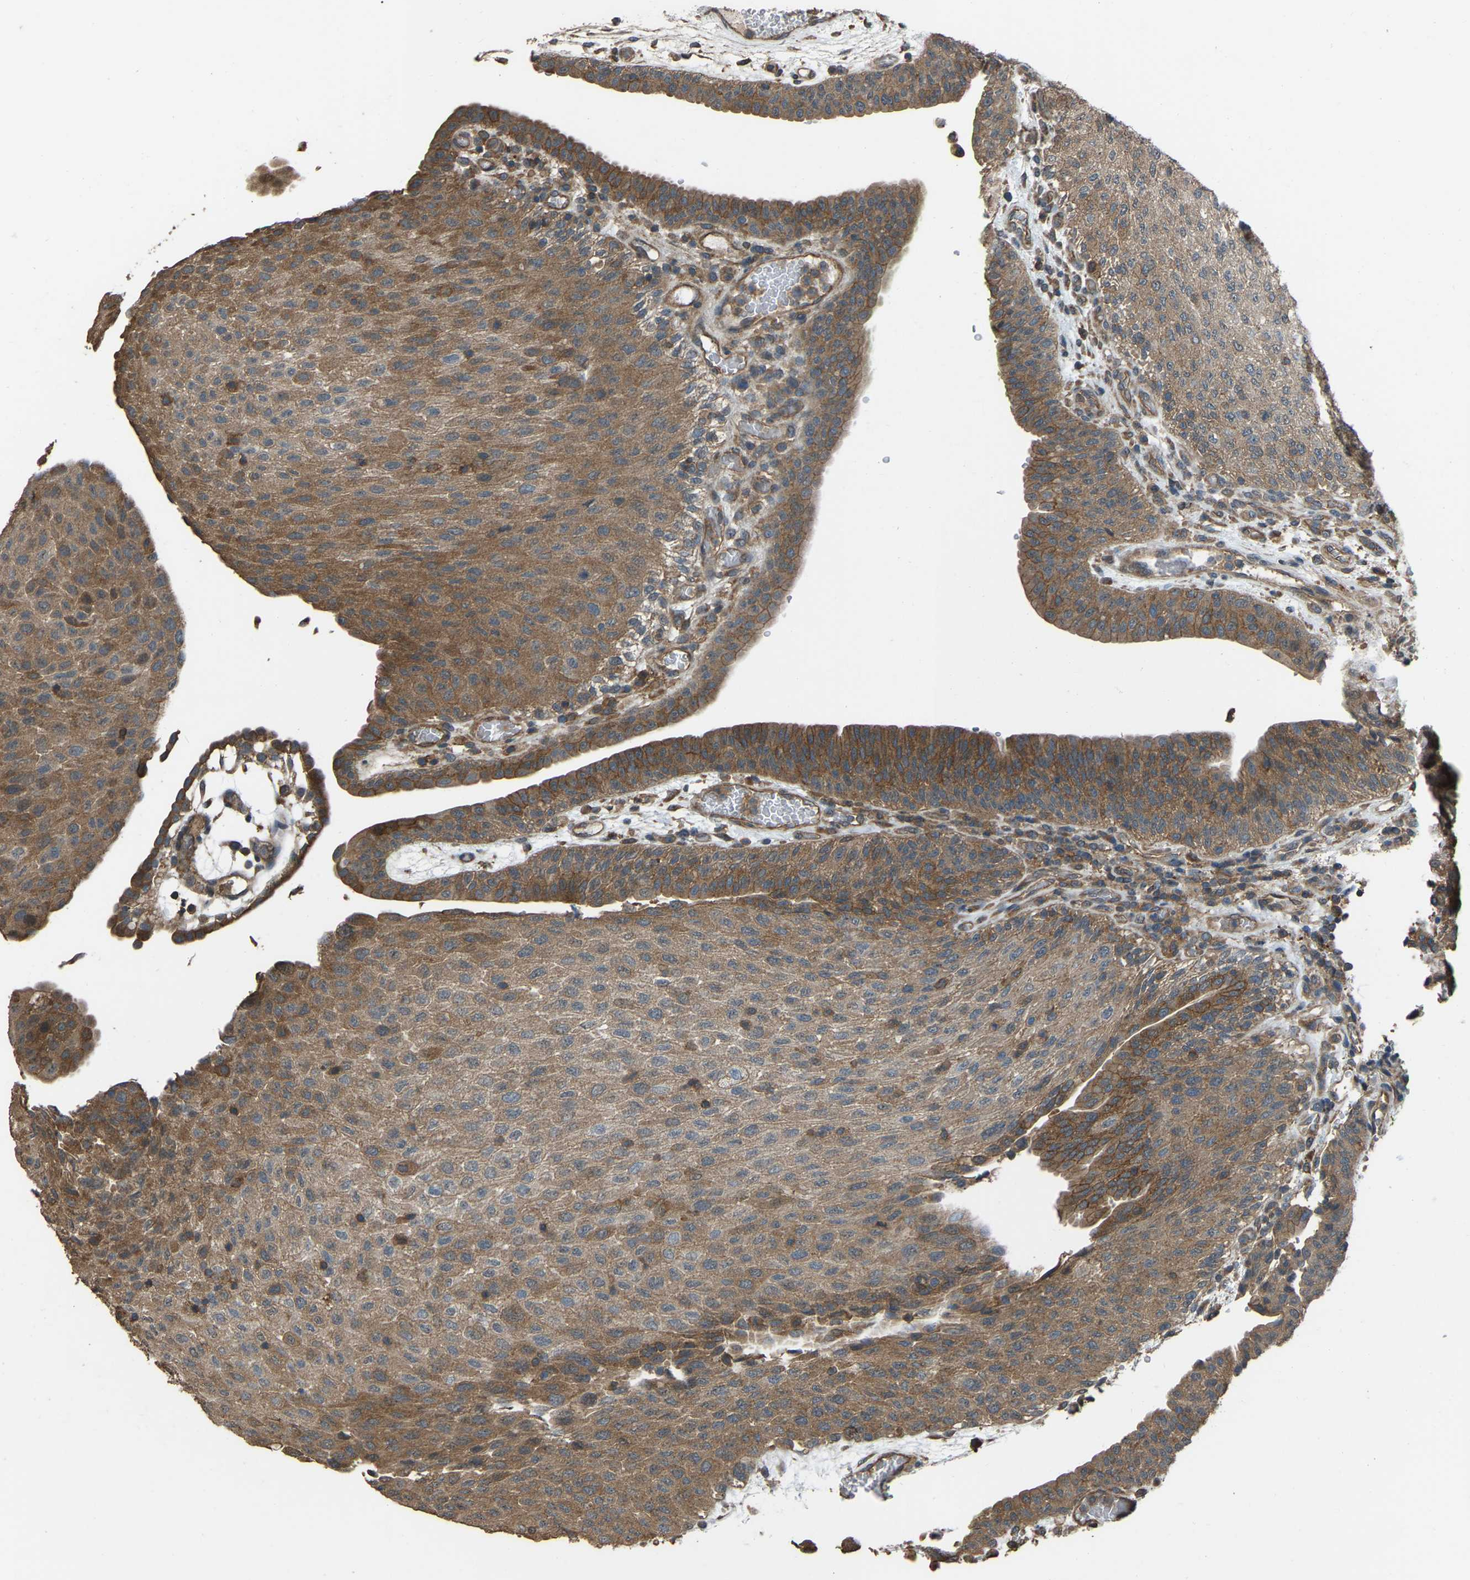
{"staining": {"intensity": "moderate", "quantity": "25%-75%", "location": "cytoplasmic/membranous"}, "tissue": "urothelial cancer", "cell_type": "Tumor cells", "image_type": "cancer", "snomed": [{"axis": "morphology", "description": "Urothelial carcinoma, Low grade"}, {"axis": "morphology", "description": "Urothelial carcinoma, High grade"}, {"axis": "topography", "description": "Urinary bladder"}], "caption": "This photomicrograph exhibits high-grade urothelial carcinoma stained with immunohistochemistry to label a protein in brown. The cytoplasmic/membranous of tumor cells show moderate positivity for the protein. Nuclei are counter-stained blue.", "gene": "SLC4A2", "patient": {"sex": "male", "age": 35}}